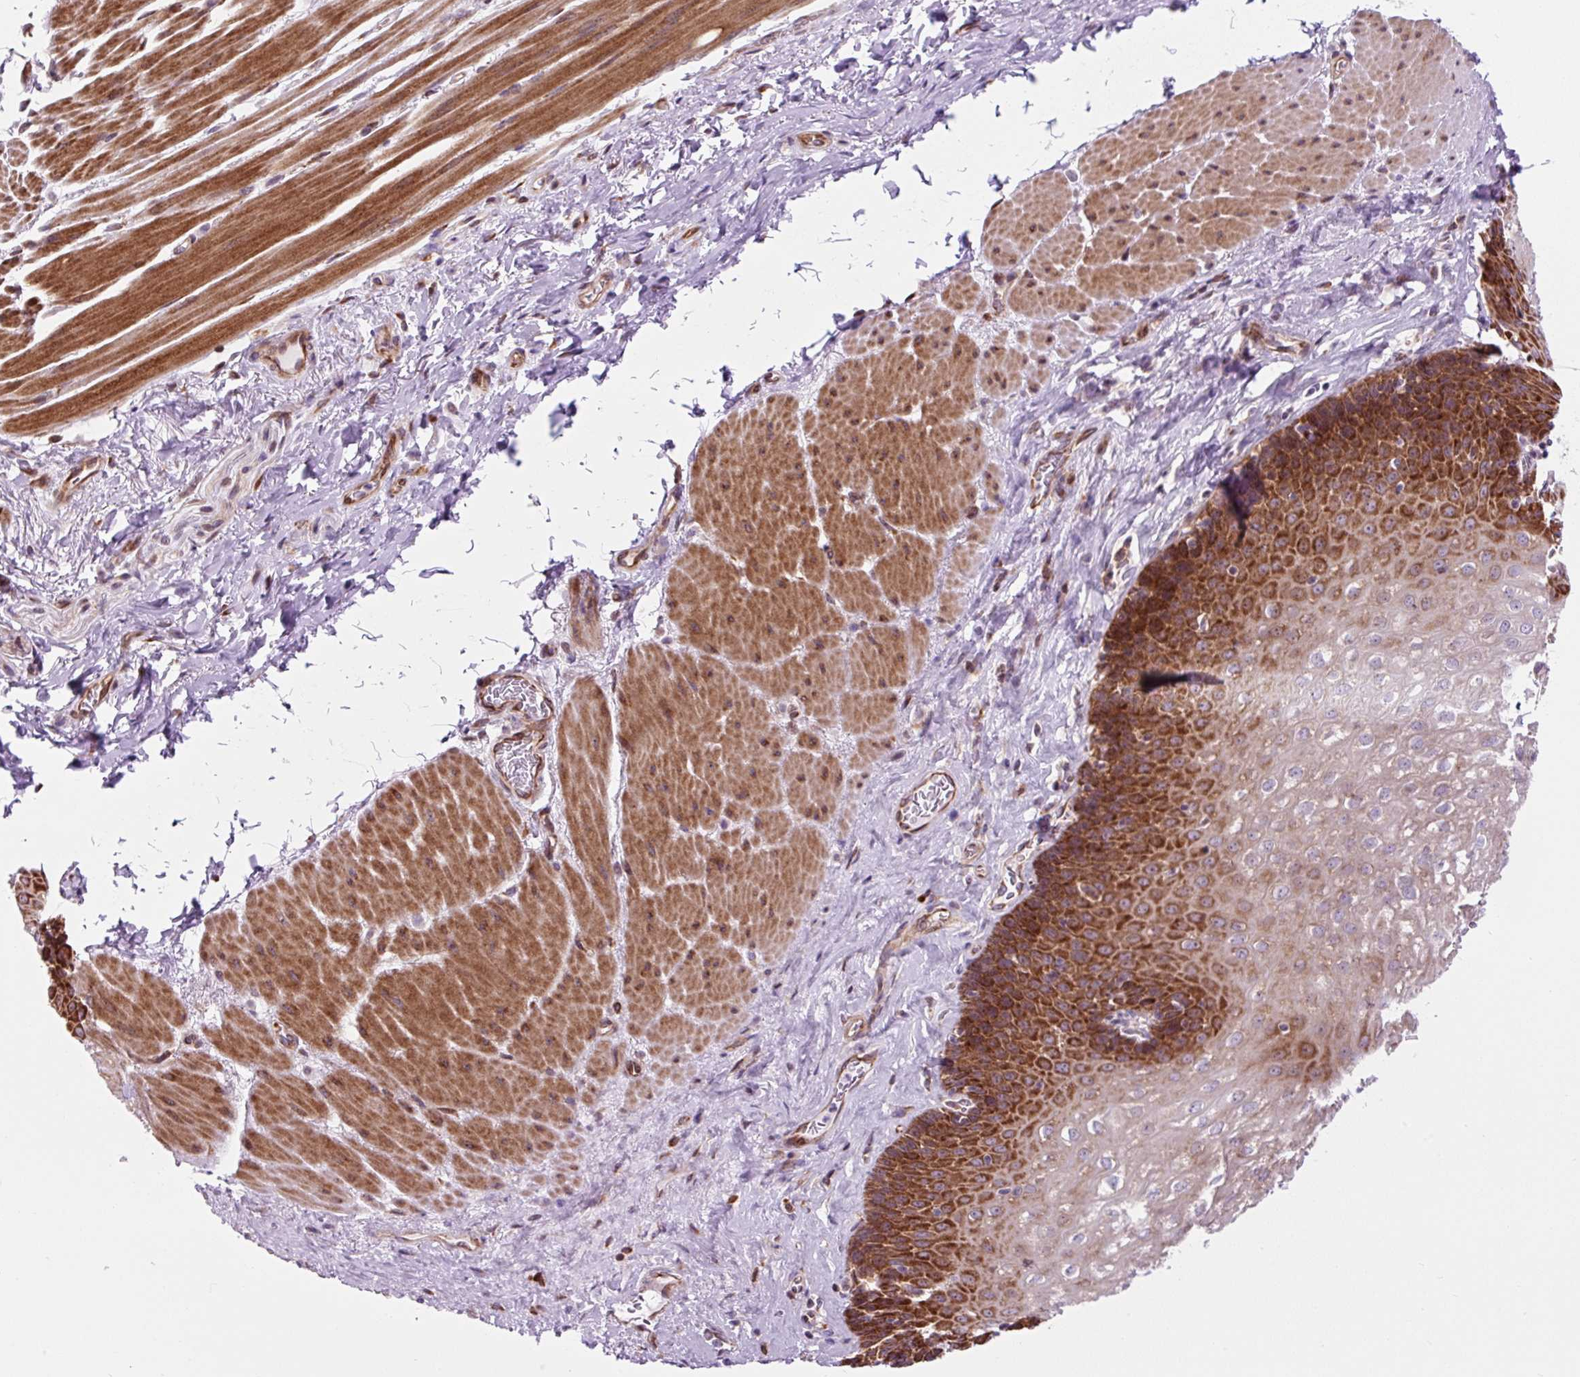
{"staining": {"intensity": "strong", "quantity": ">75%", "location": "cytoplasmic/membranous"}, "tissue": "esophagus", "cell_type": "Squamous epithelial cells", "image_type": "normal", "snomed": [{"axis": "morphology", "description": "Normal tissue, NOS"}, {"axis": "topography", "description": "Esophagus"}], "caption": "Immunohistochemical staining of benign human esophagus demonstrates >75% levels of strong cytoplasmic/membranous protein positivity in approximately >75% of squamous epithelial cells.", "gene": "CISD3", "patient": {"sex": "female", "age": 66}}